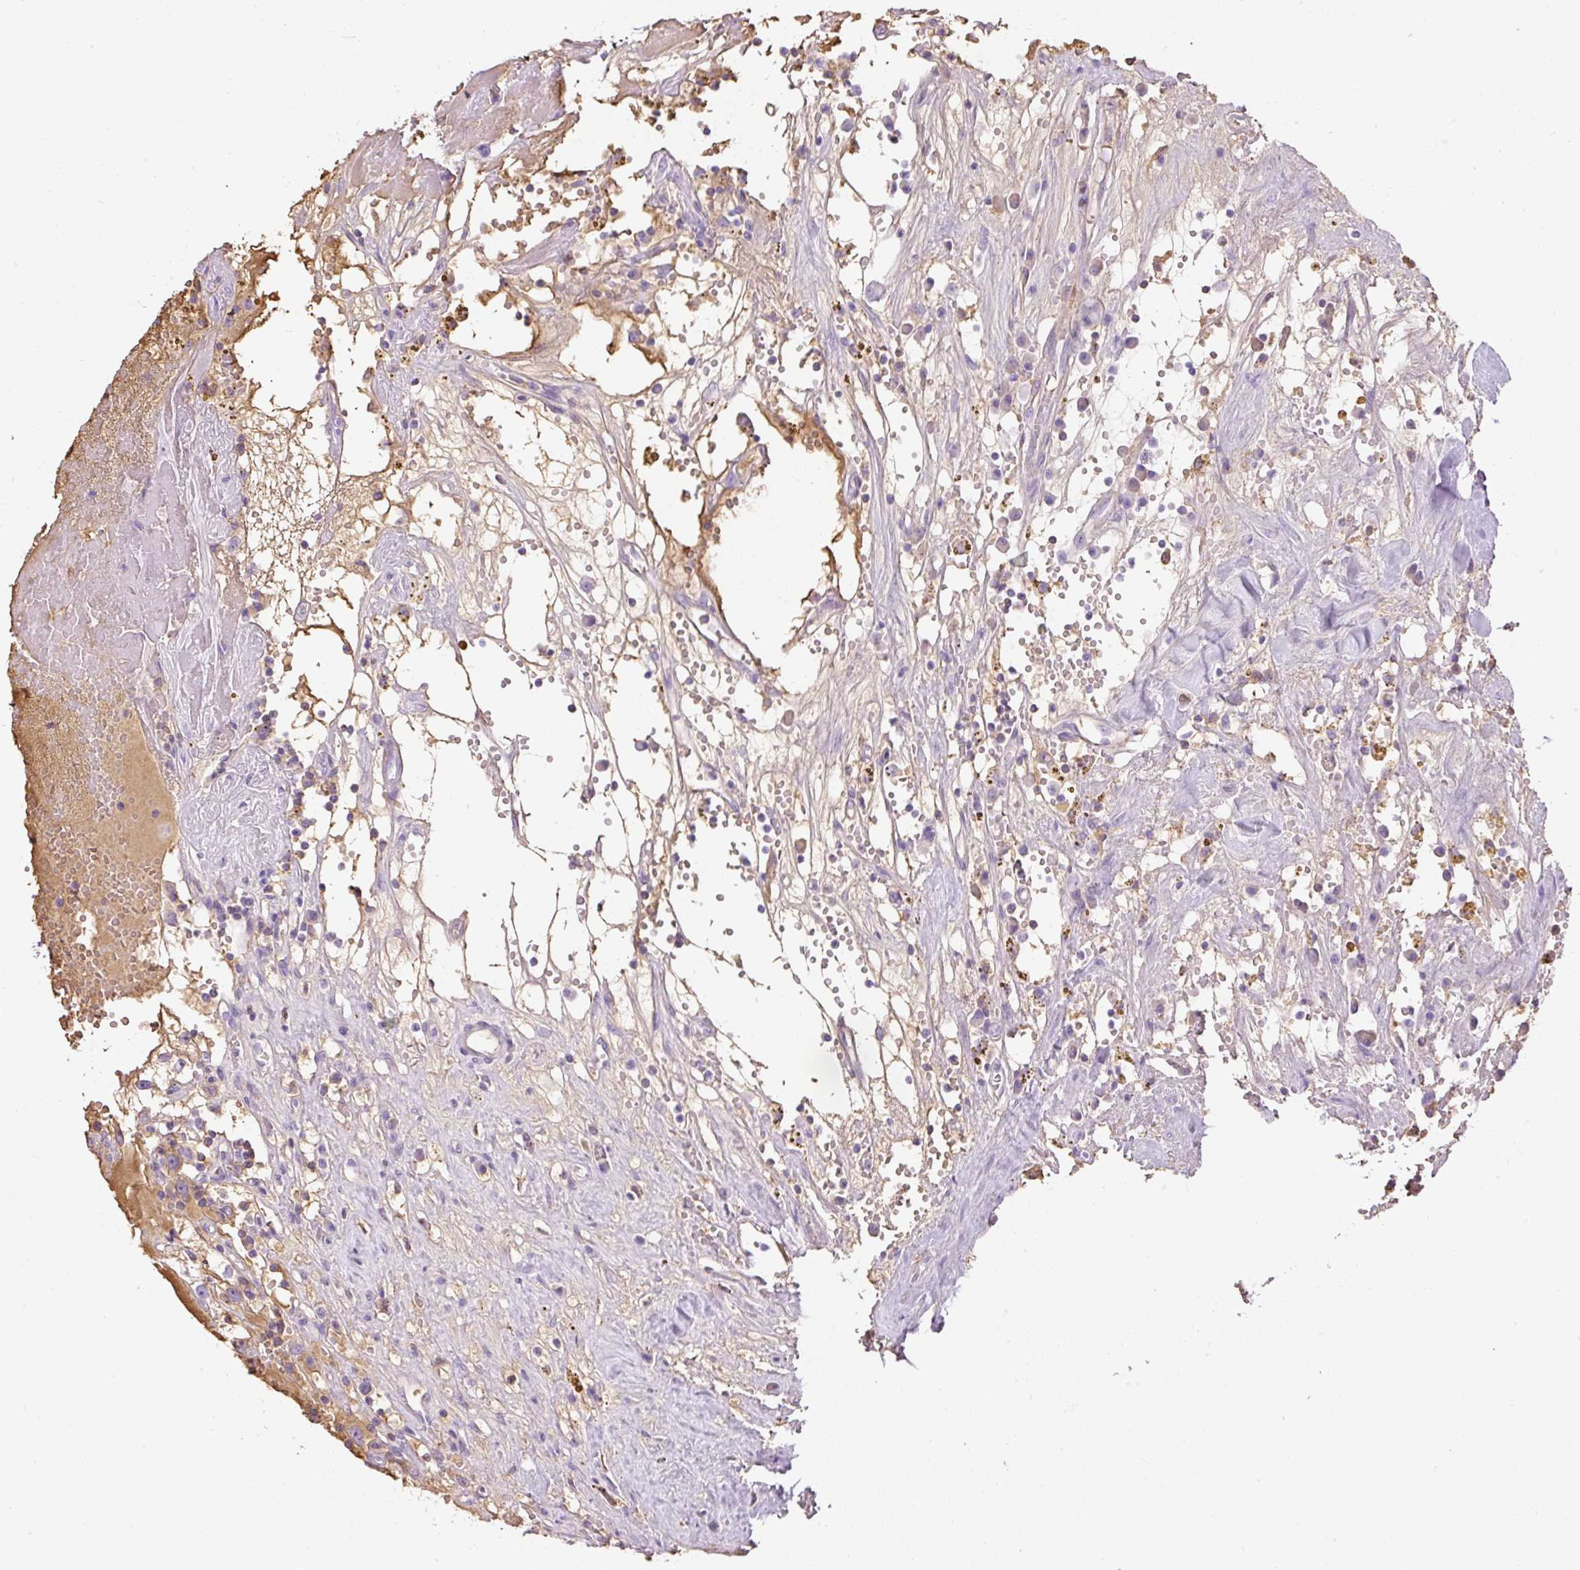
{"staining": {"intensity": "negative", "quantity": "none", "location": "none"}, "tissue": "renal cancer", "cell_type": "Tumor cells", "image_type": "cancer", "snomed": [{"axis": "morphology", "description": "Adenocarcinoma, NOS"}, {"axis": "topography", "description": "Kidney"}], "caption": "The photomicrograph shows no staining of tumor cells in renal adenocarcinoma.", "gene": "APOA1", "patient": {"sex": "male", "age": 56}}